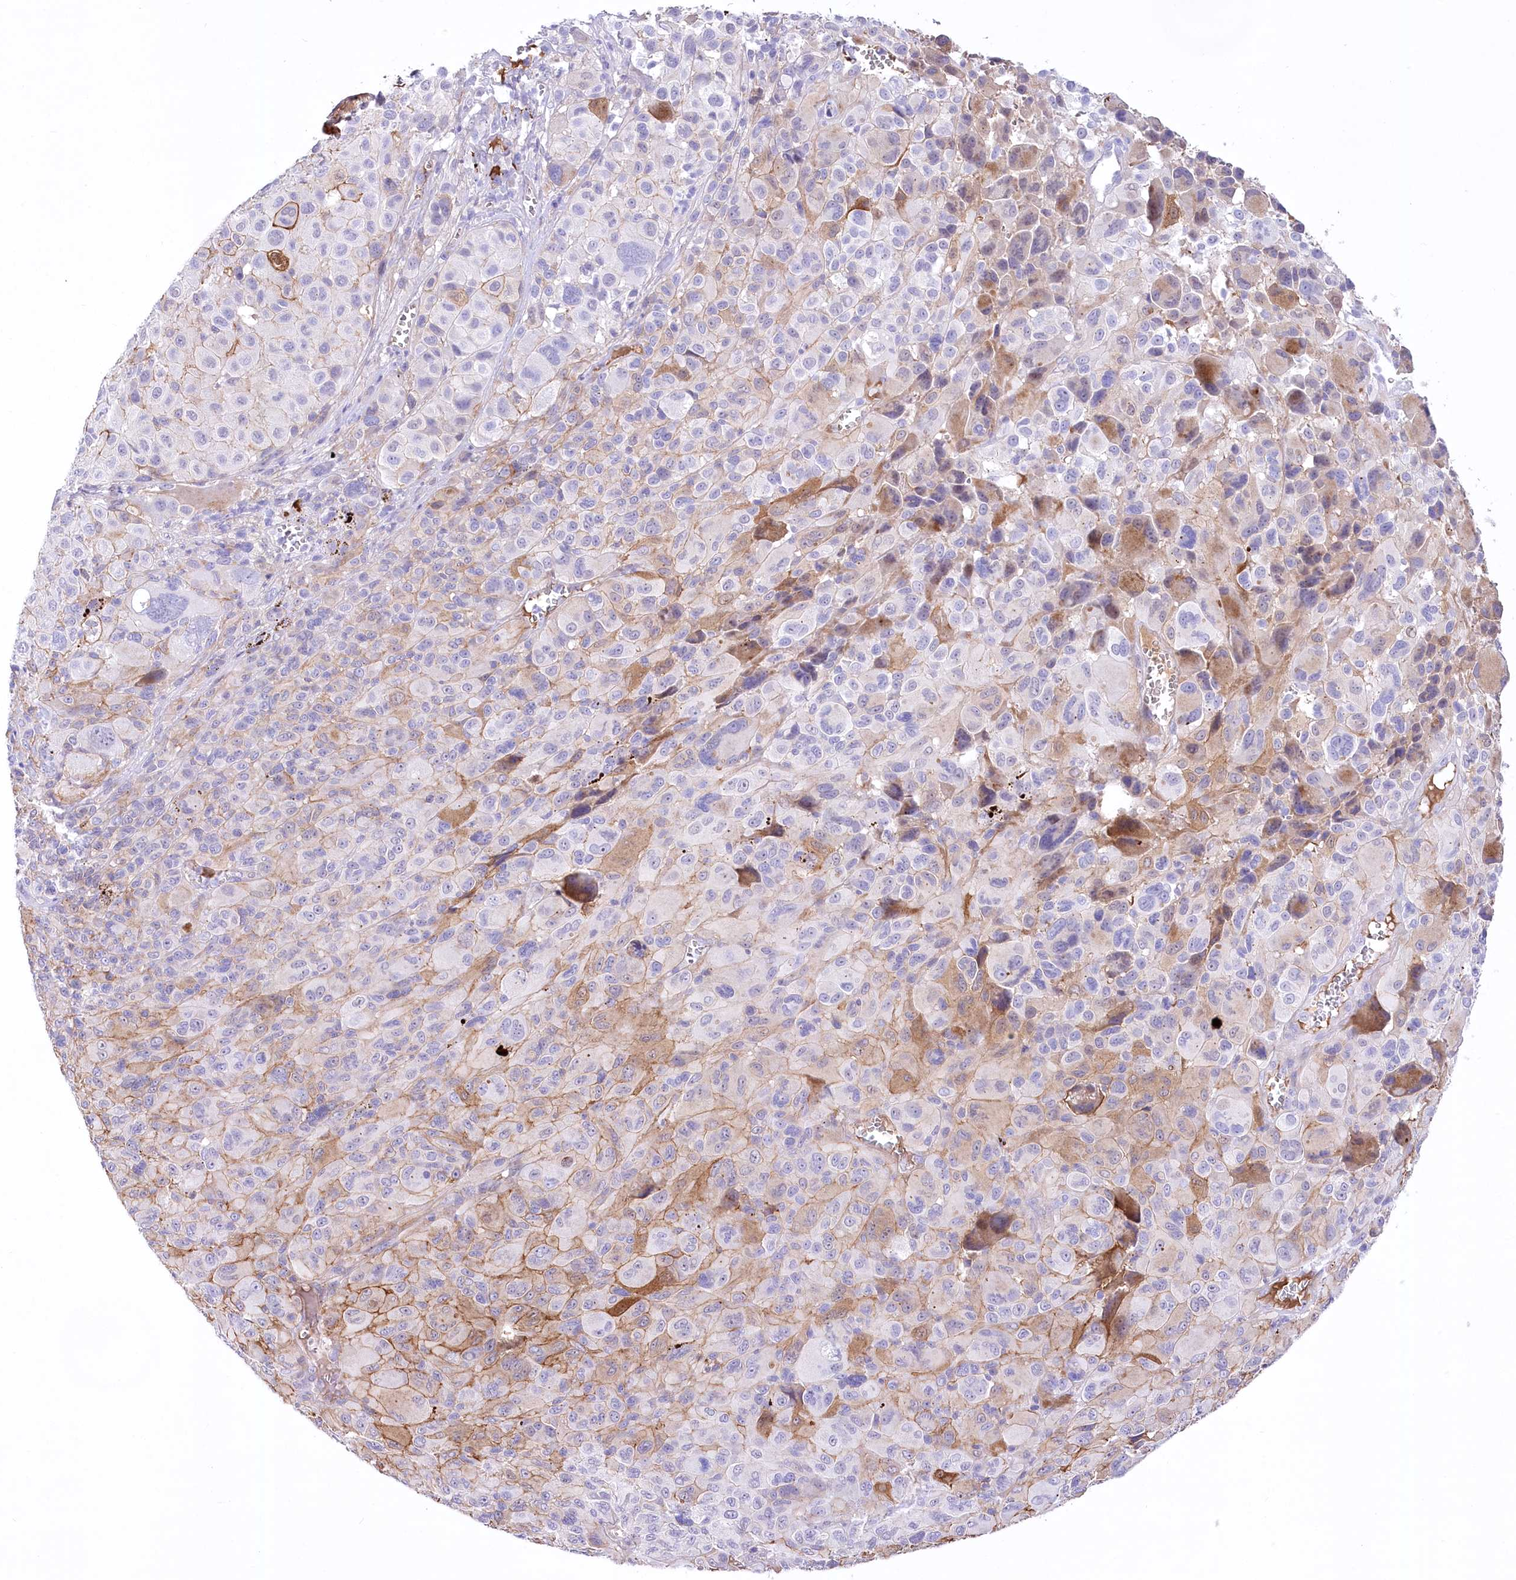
{"staining": {"intensity": "moderate", "quantity": "<25%", "location": "cytoplasmic/membranous"}, "tissue": "melanoma", "cell_type": "Tumor cells", "image_type": "cancer", "snomed": [{"axis": "morphology", "description": "Malignant melanoma, NOS"}, {"axis": "topography", "description": "Skin of trunk"}], "caption": "IHC histopathology image of neoplastic tissue: malignant melanoma stained using immunohistochemistry (IHC) reveals low levels of moderate protein expression localized specifically in the cytoplasmic/membranous of tumor cells, appearing as a cytoplasmic/membranous brown color.", "gene": "CEP164", "patient": {"sex": "male", "age": 71}}